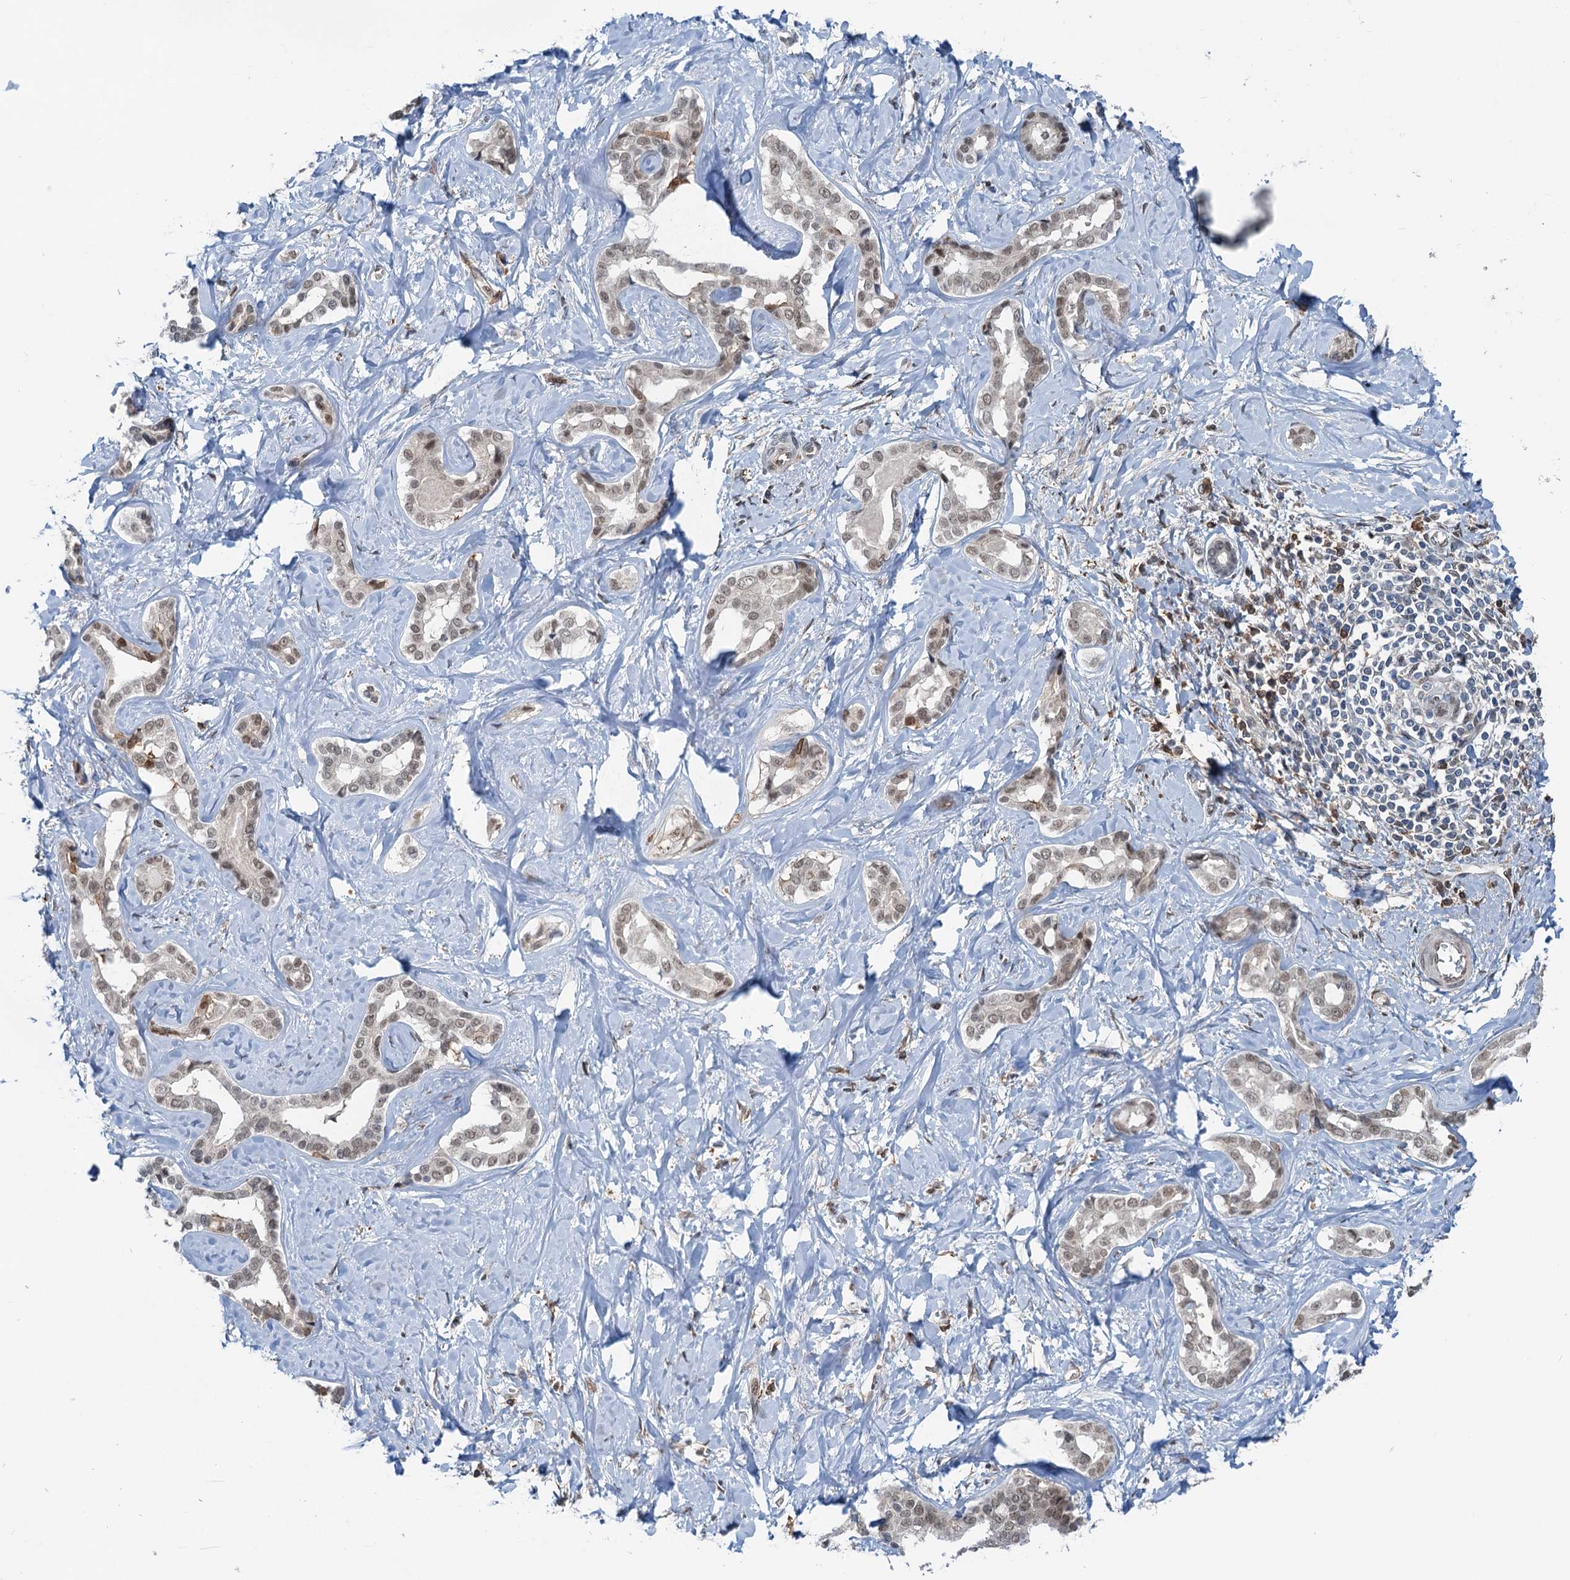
{"staining": {"intensity": "weak", "quantity": "25%-75%", "location": "nuclear"}, "tissue": "liver cancer", "cell_type": "Tumor cells", "image_type": "cancer", "snomed": [{"axis": "morphology", "description": "Cholangiocarcinoma"}, {"axis": "topography", "description": "Liver"}], "caption": "Liver cancer (cholangiocarcinoma) tissue shows weak nuclear positivity in about 25%-75% of tumor cells (DAB IHC, brown staining for protein, blue staining for nuclei).", "gene": "ZNF609", "patient": {"sex": "female", "age": 77}}